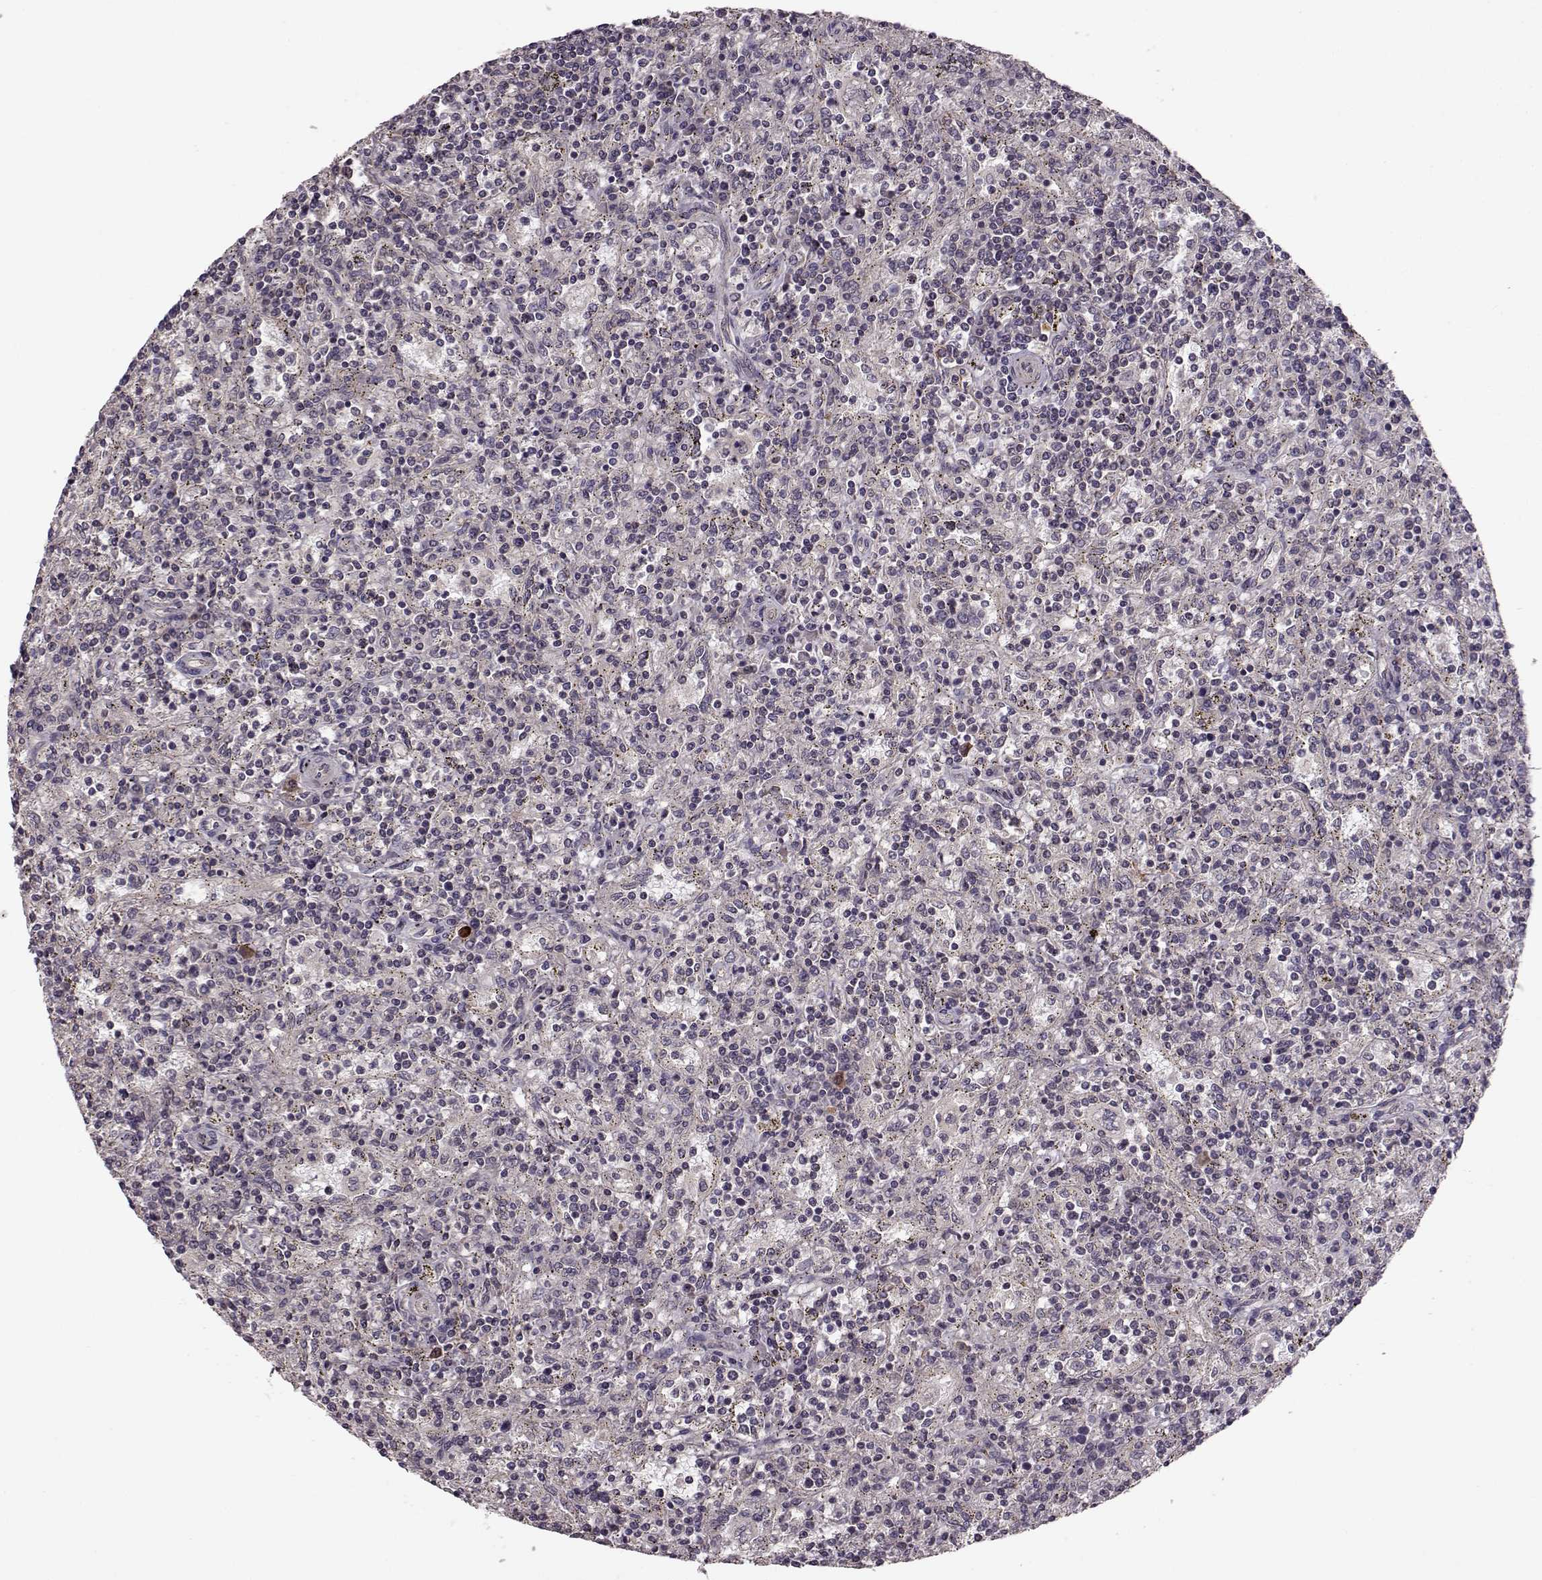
{"staining": {"intensity": "negative", "quantity": "none", "location": "none"}, "tissue": "lymphoma", "cell_type": "Tumor cells", "image_type": "cancer", "snomed": [{"axis": "morphology", "description": "Malignant lymphoma, non-Hodgkin's type, Low grade"}, {"axis": "topography", "description": "Spleen"}], "caption": "Lymphoma stained for a protein using immunohistochemistry (IHC) exhibits no positivity tumor cells.", "gene": "SLAIN2", "patient": {"sex": "male", "age": 62}}